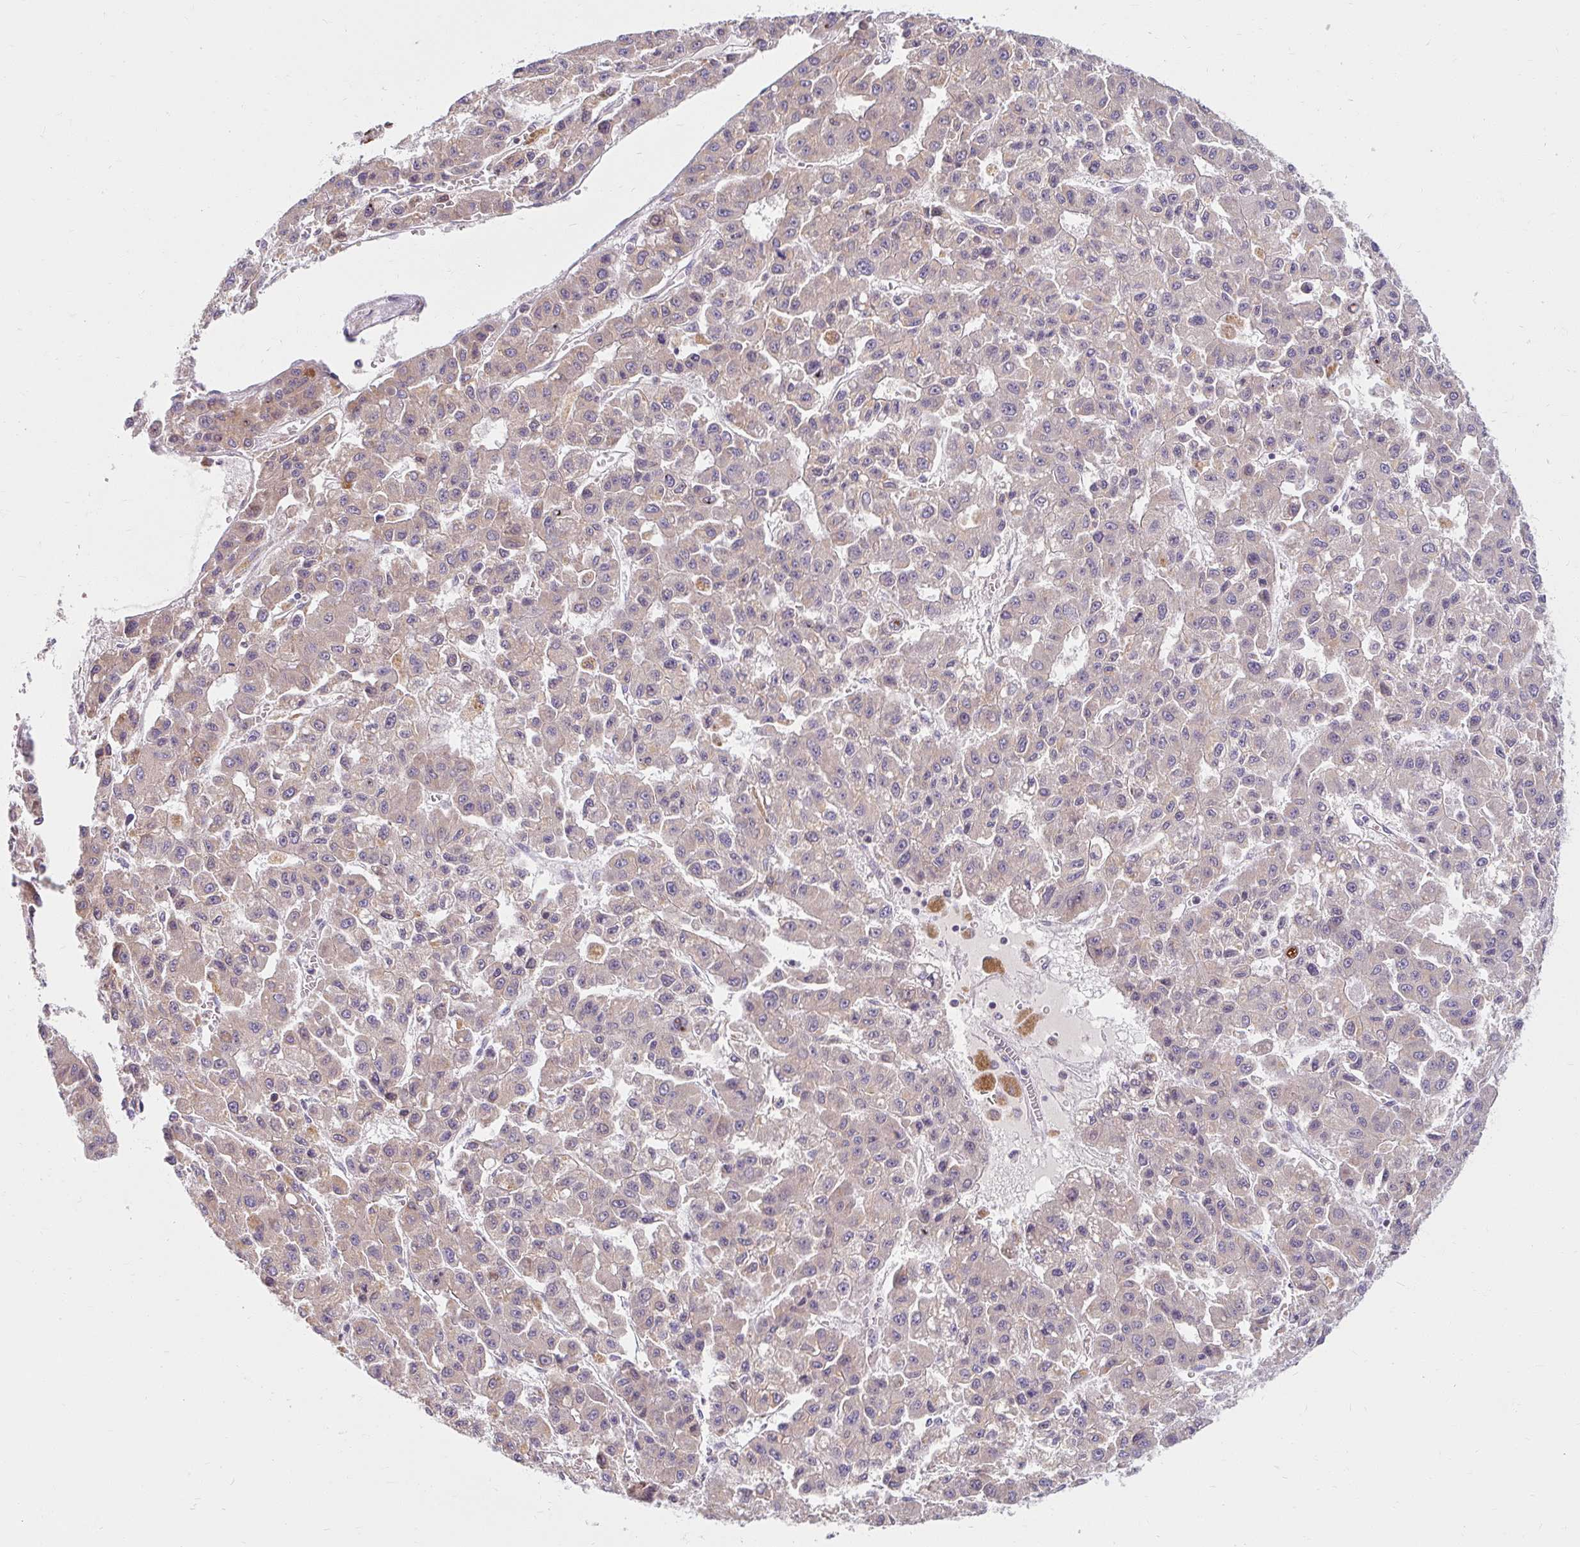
{"staining": {"intensity": "weak", "quantity": "<25%", "location": "nuclear"}, "tissue": "liver cancer", "cell_type": "Tumor cells", "image_type": "cancer", "snomed": [{"axis": "morphology", "description": "Carcinoma, Hepatocellular, NOS"}, {"axis": "topography", "description": "Liver"}], "caption": "The histopathology image exhibits no significant staining in tumor cells of hepatocellular carcinoma (liver). (Brightfield microscopy of DAB (3,3'-diaminobenzidine) immunohistochemistry at high magnification).", "gene": "SKP2", "patient": {"sex": "male", "age": 70}}